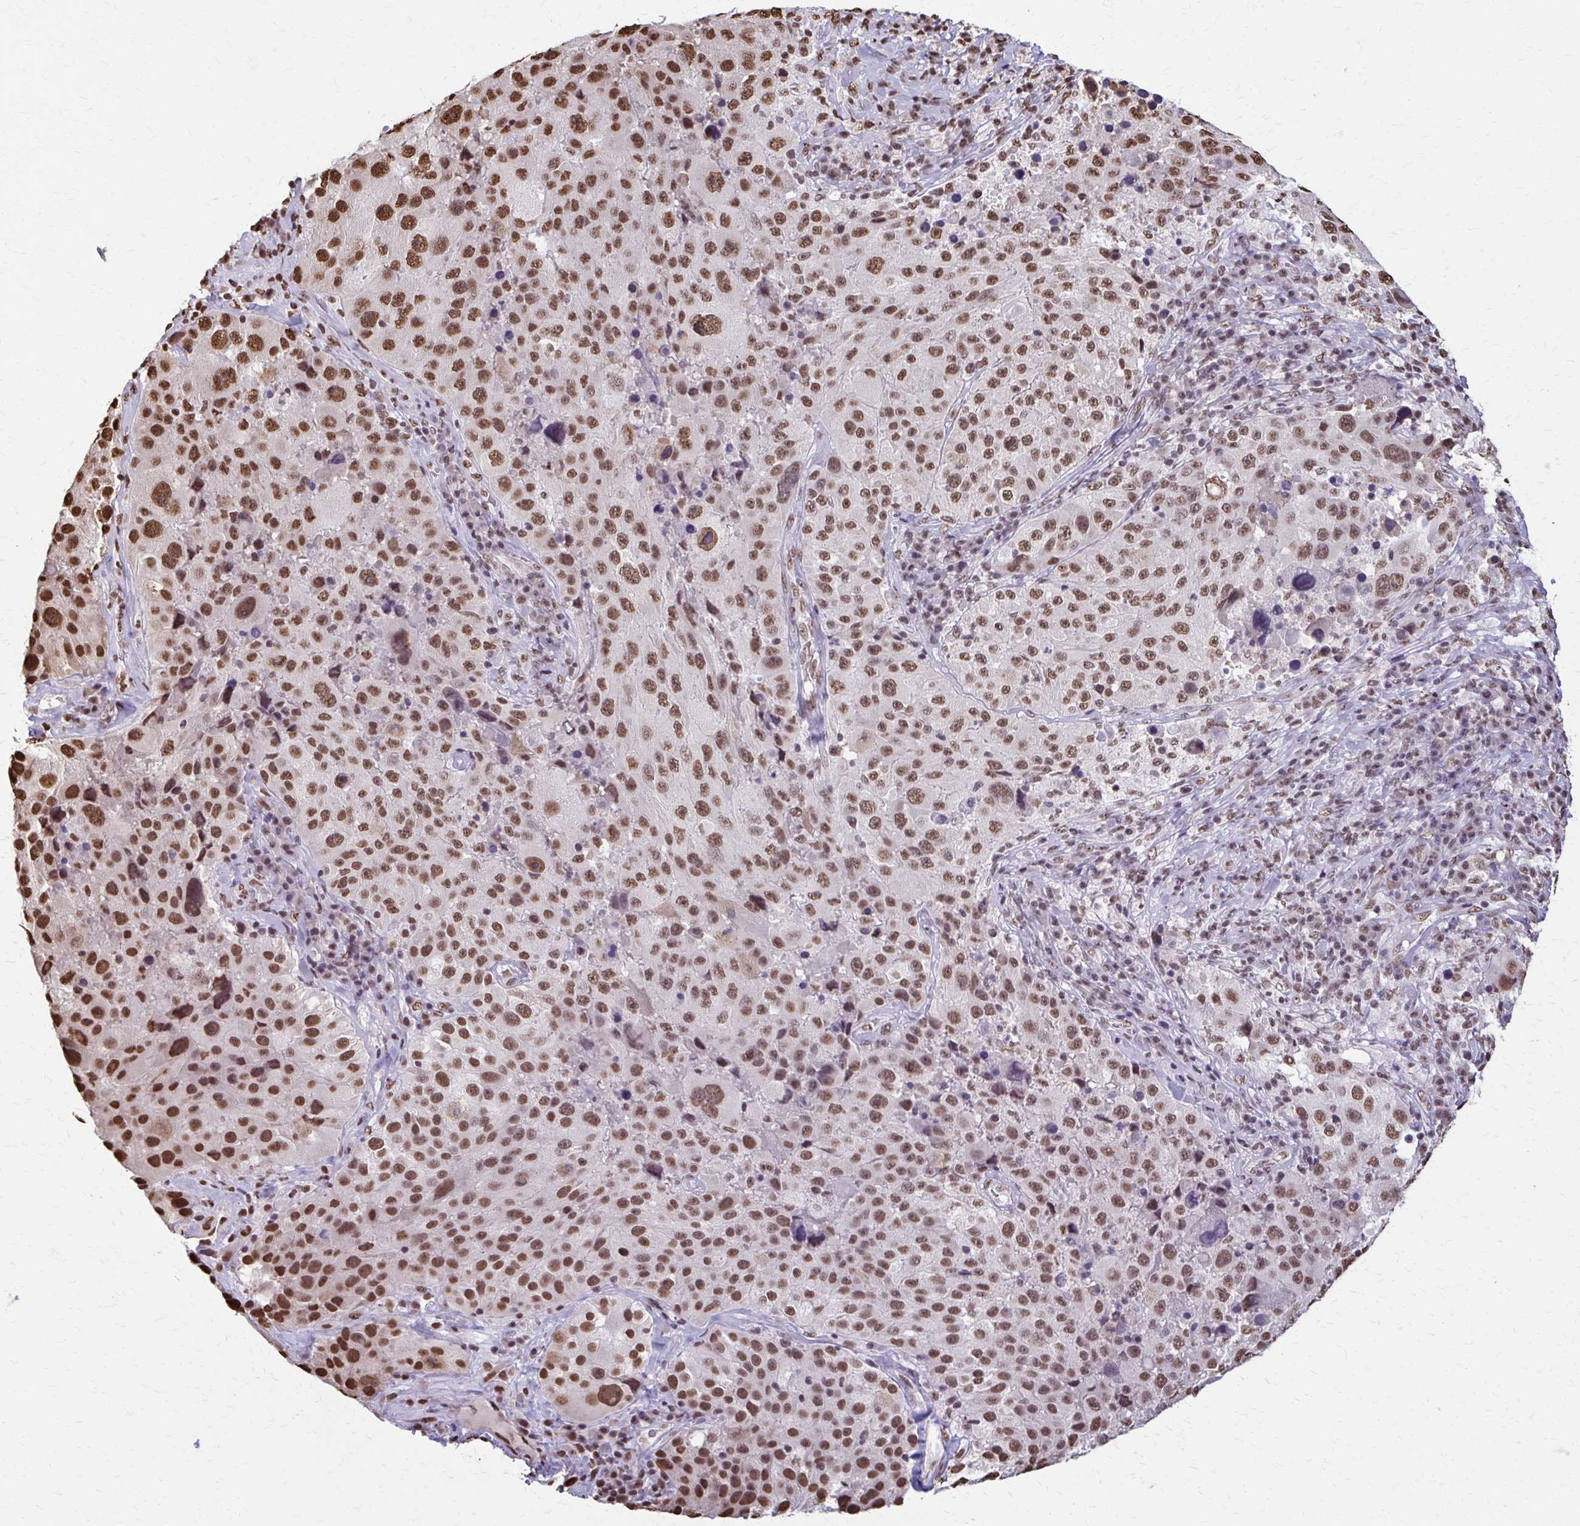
{"staining": {"intensity": "moderate", "quantity": ">75%", "location": "nuclear"}, "tissue": "melanoma", "cell_type": "Tumor cells", "image_type": "cancer", "snomed": [{"axis": "morphology", "description": "Malignant melanoma, Metastatic site"}, {"axis": "topography", "description": "Lymph node"}], "caption": "A micrograph of human melanoma stained for a protein exhibits moderate nuclear brown staining in tumor cells. (DAB IHC with brightfield microscopy, high magnification).", "gene": "SNRPA", "patient": {"sex": "male", "age": 62}}